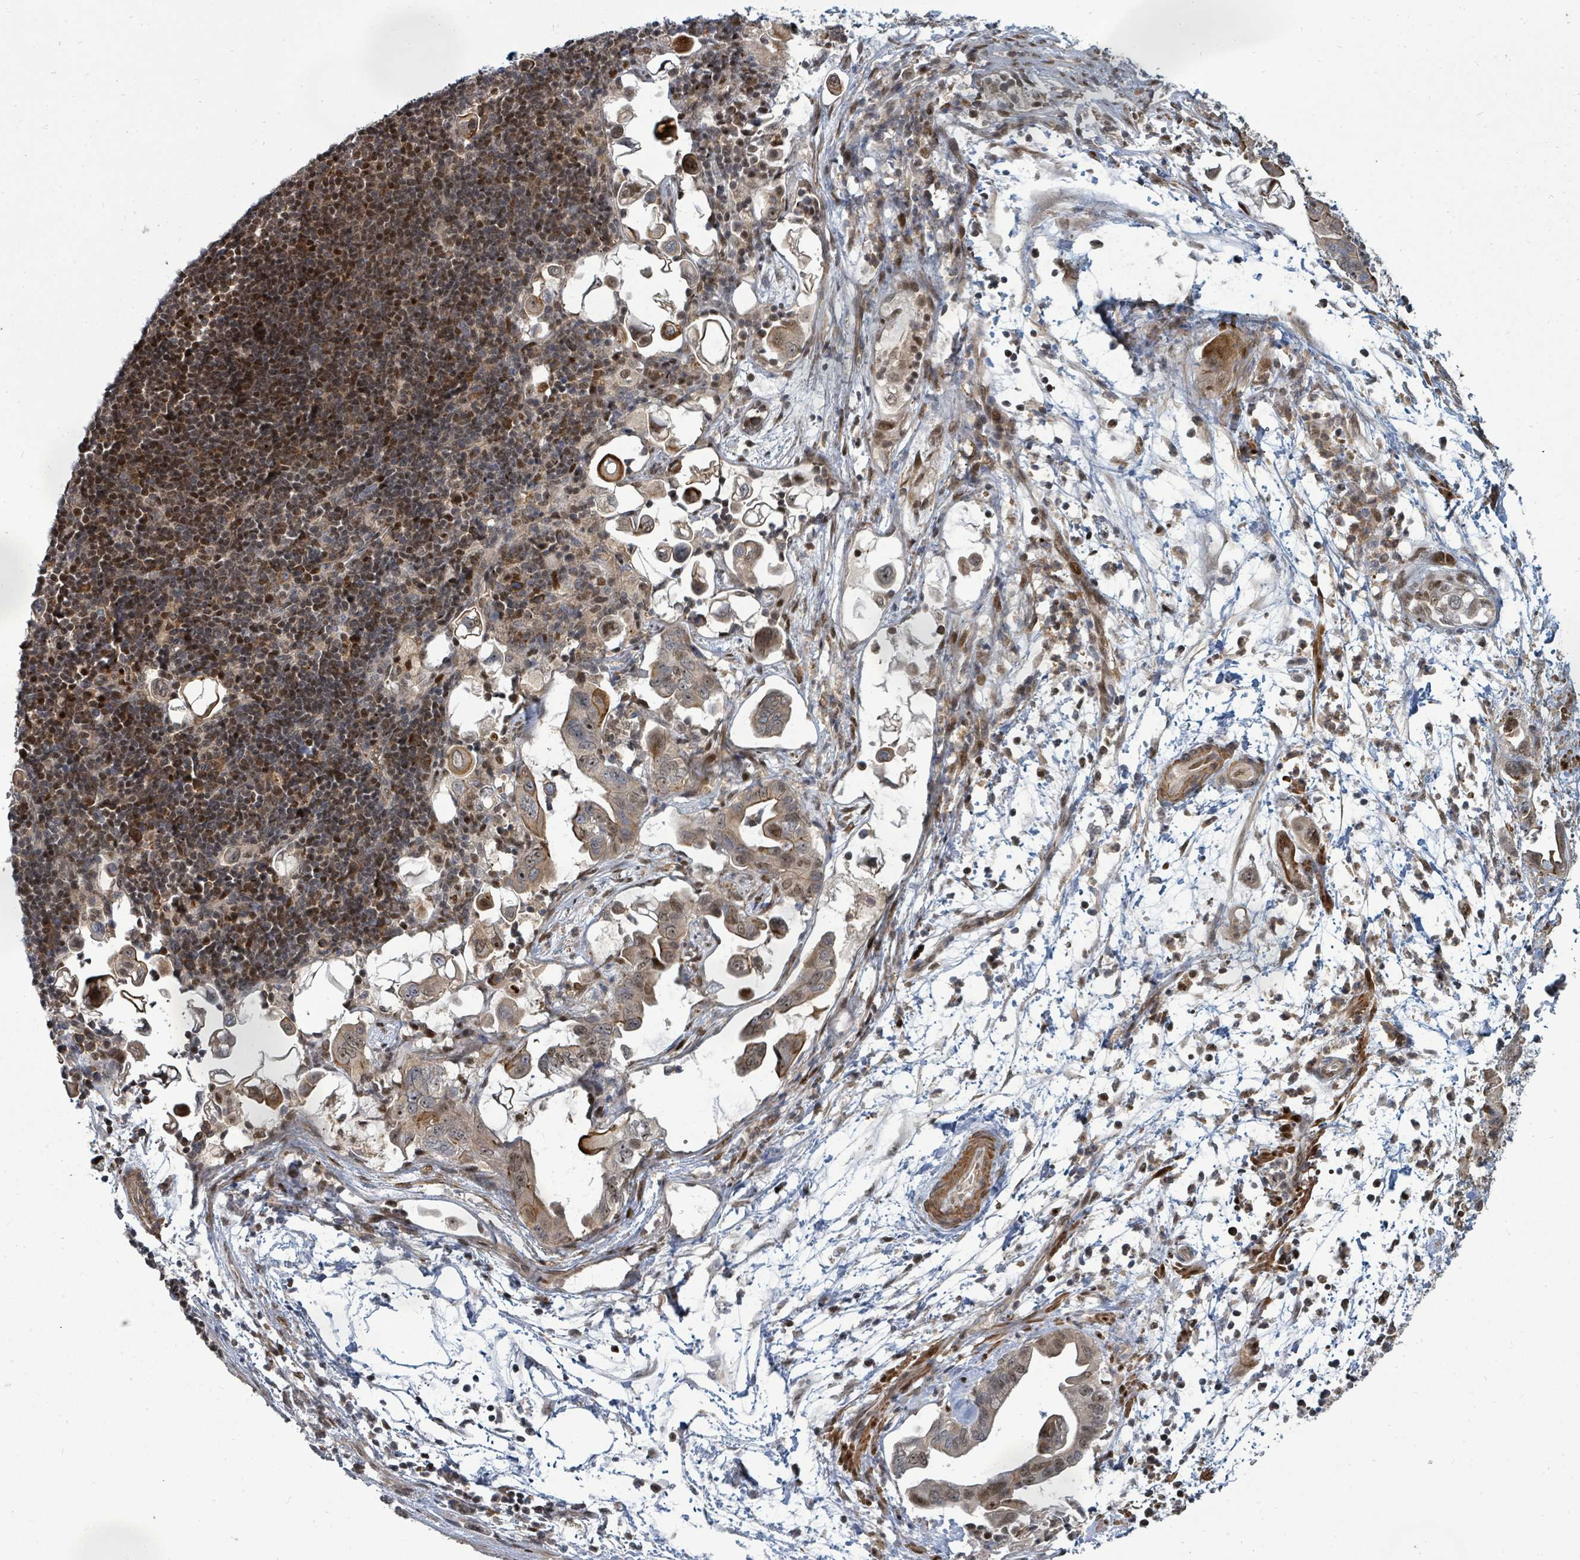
{"staining": {"intensity": "moderate", "quantity": ">75%", "location": "cytoplasmic/membranous,nuclear"}, "tissue": "pancreatic cancer", "cell_type": "Tumor cells", "image_type": "cancer", "snomed": [{"axis": "morphology", "description": "Adenocarcinoma, NOS"}, {"axis": "topography", "description": "Pancreas"}], "caption": "Immunohistochemistry (IHC) staining of pancreatic adenocarcinoma, which exhibits medium levels of moderate cytoplasmic/membranous and nuclear expression in about >75% of tumor cells indicating moderate cytoplasmic/membranous and nuclear protein staining. The staining was performed using DAB (brown) for protein detection and nuclei were counterstained in hematoxylin (blue).", "gene": "TRDMT1", "patient": {"sex": "male", "age": 61}}